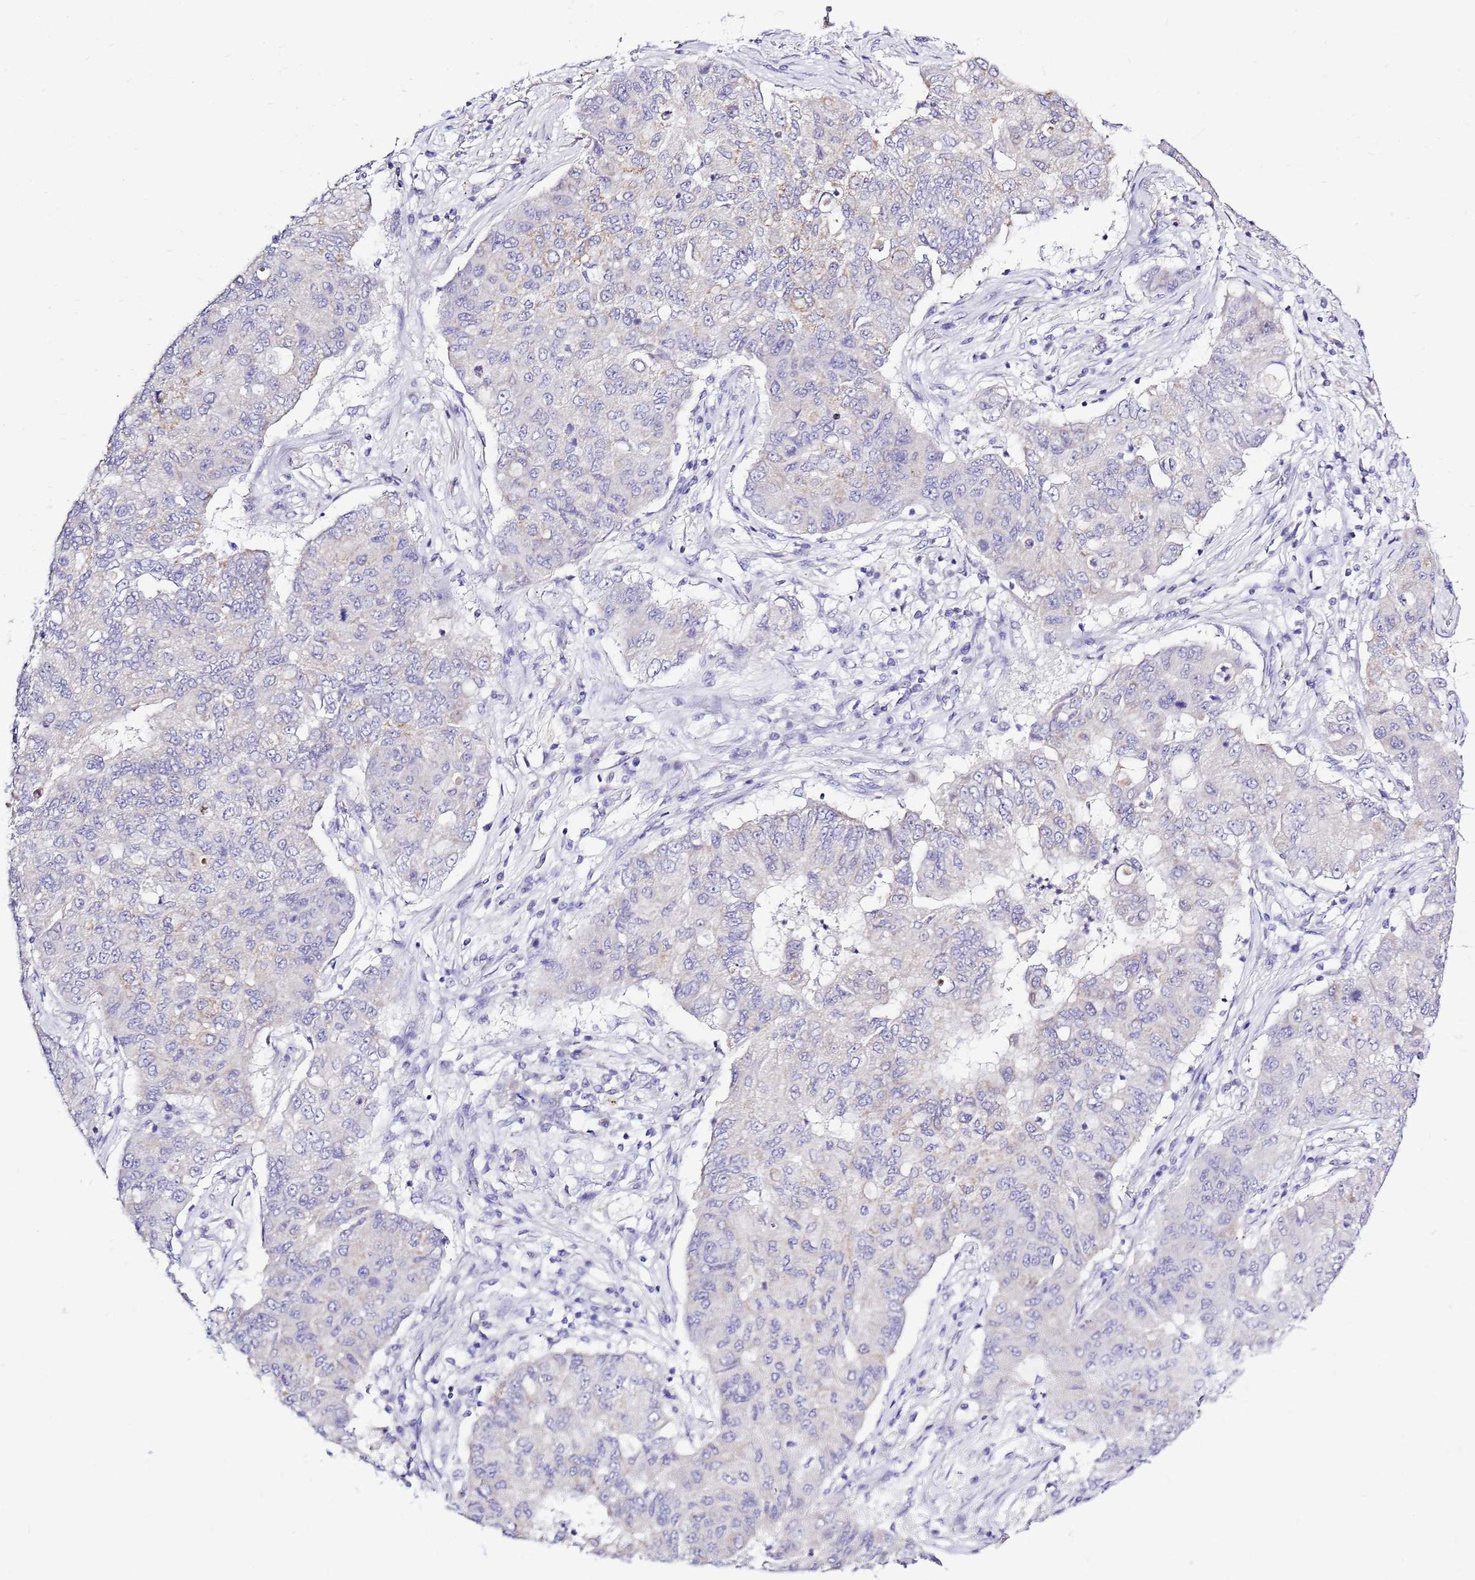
{"staining": {"intensity": "weak", "quantity": "<25%", "location": "cytoplasmic/membranous"}, "tissue": "lung cancer", "cell_type": "Tumor cells", "image_type": "cancer", "snomed": [{"axis": "morphology", "description": "Squamous cell carcinoma, NOS"}, {"axis": "topography", "description": "Lung"}], "caption": "IHC of lung squamous cell carcinoma demonstrates no positivity in tumor cells.", "gene": "IGF1R", "patient": {"sex": "male", "age": 74}}